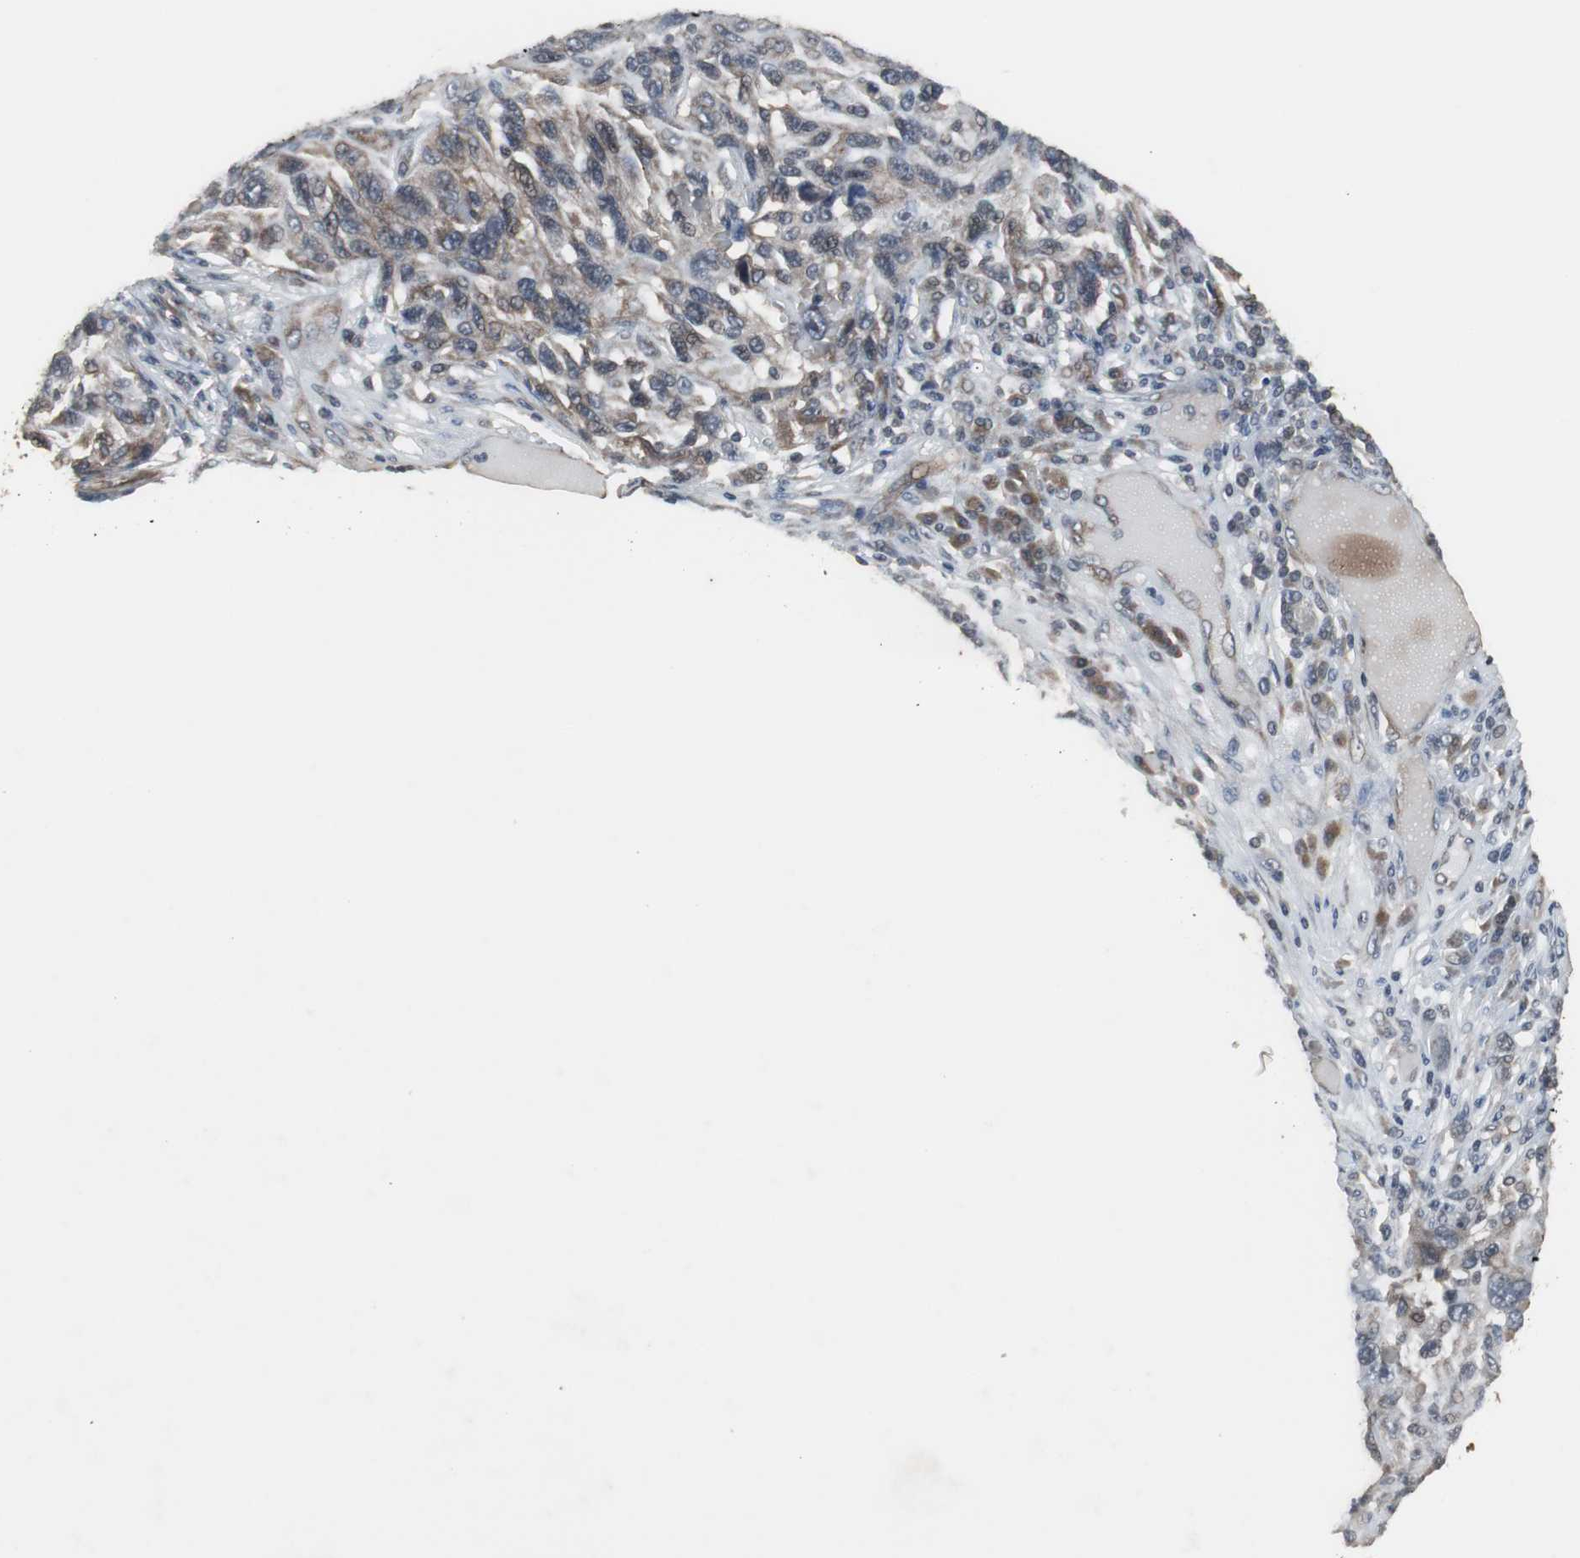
{"staining": {"intensity": "weak", "quantity": ">75%", "location": "cytoplasmic/membranous"}, "tissue": "melanoma", "cell_type": "Tumor cells", "image_type": "cancer", "snomed": [{"axis": "morphology", "description": "Malignant melanoma, NOS"}, {"axis": "topography", "description": "Skin"}], "caption": "Immunohistochemical staining of malignant melanoma demonstrates low levels of weak cytoplasmic/membranous protein staining in about >75% of tumor cells.", "gene": "ATP2B2", "patient": {"sex": "male", "age": 53}}